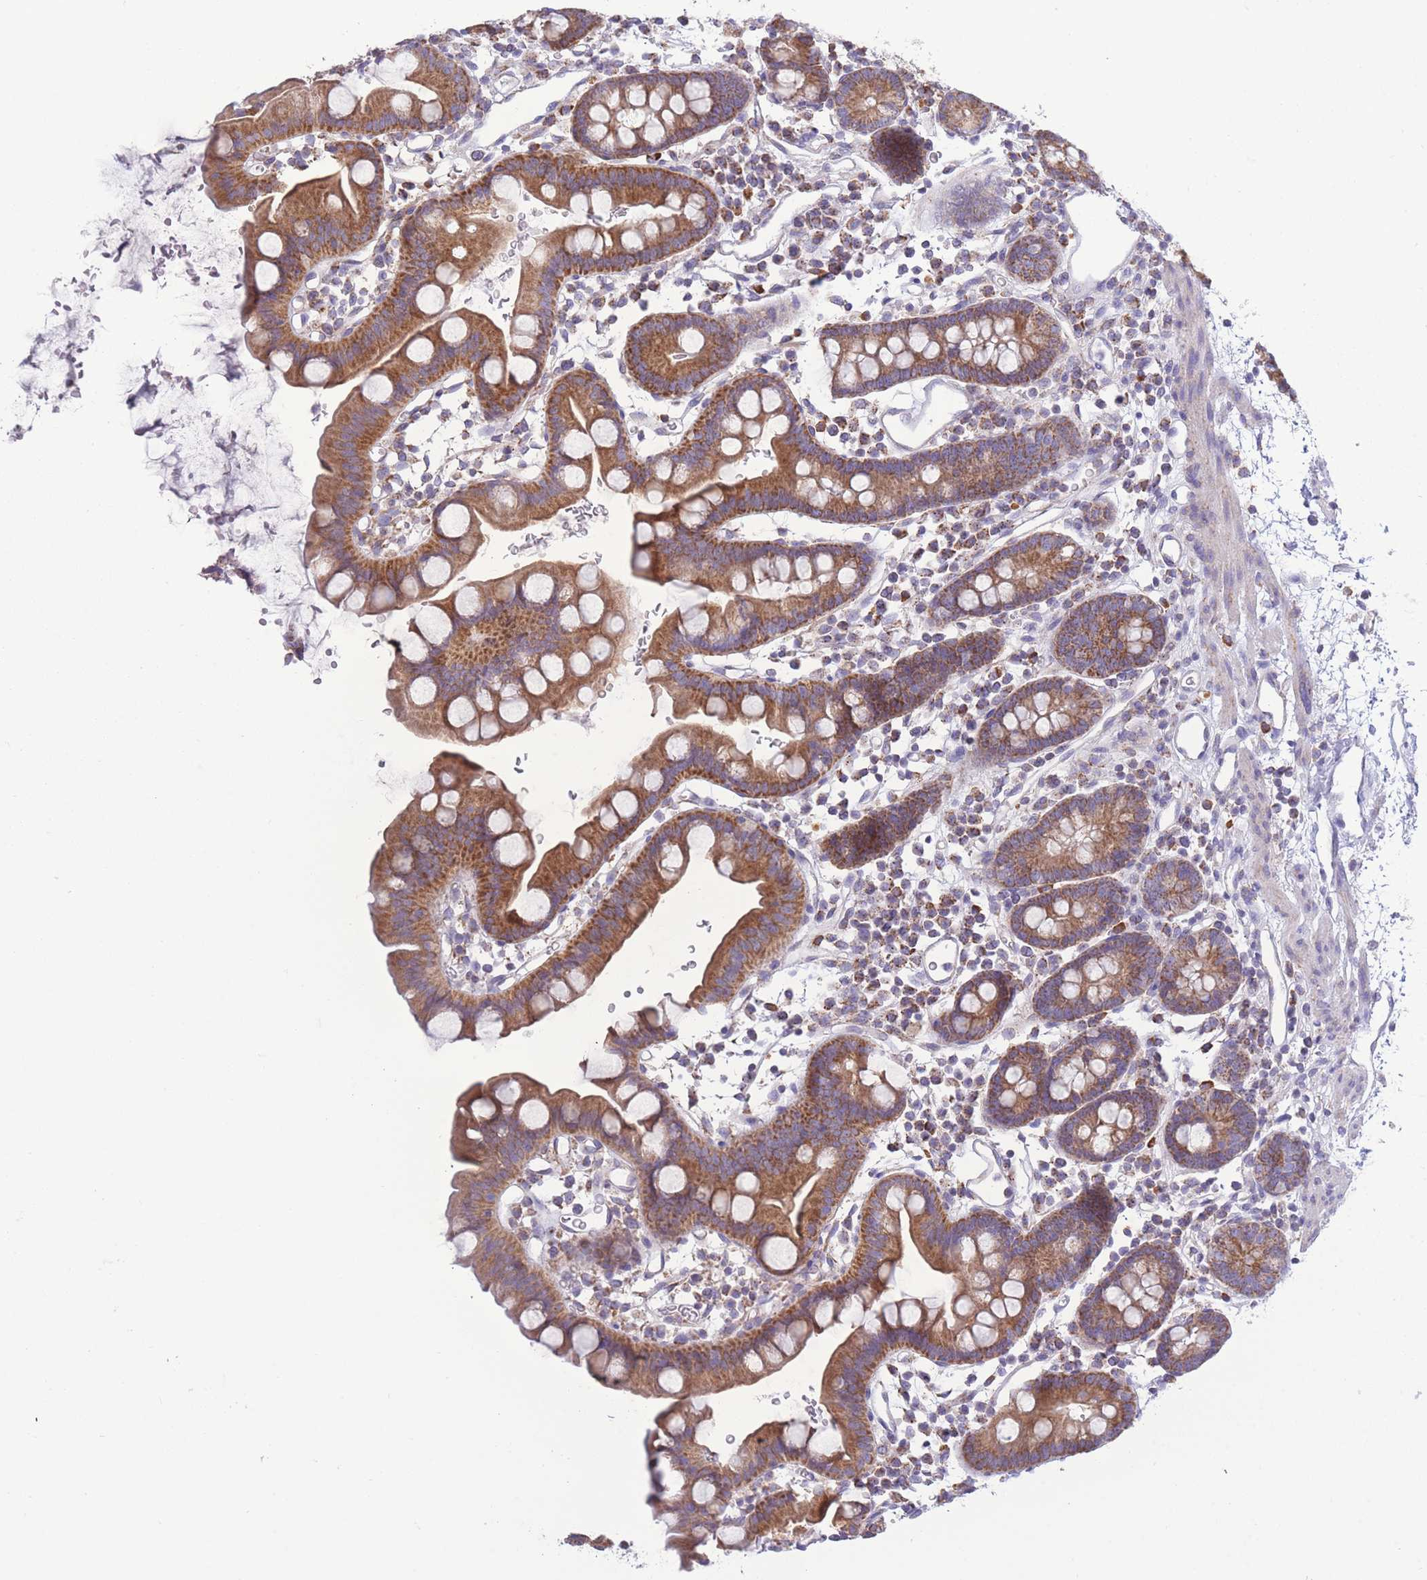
{"staining": {"intensity": "moderate", "quantity": ">75%", "location": "cytoplasmic/membranous"}, "tissue": "small intestine", "cell_type": "Glandular cells", "image_type": "normal", "snomed": [{"axis": "morphology", "description": "Normal tissue, NOS"}, {"axis": "topography", "description": "Stomach, upper"}, {"axis": "topography", "description": "Stomach, lower"}, {"axis": "topography", "description": "Small intestine"}], "caption": "The photomicrograph shows staining of unremarkable small intestine, revealing moderate cytoplasmic/membranous protein staining (brown color) within glandular cells. (Stains: DAB in brown, nuclei in blue, Microscopy: brightfield microscopy at high magnification).", "gene": "PDHA1", "patient": {"sex": "male", "age": 68}}